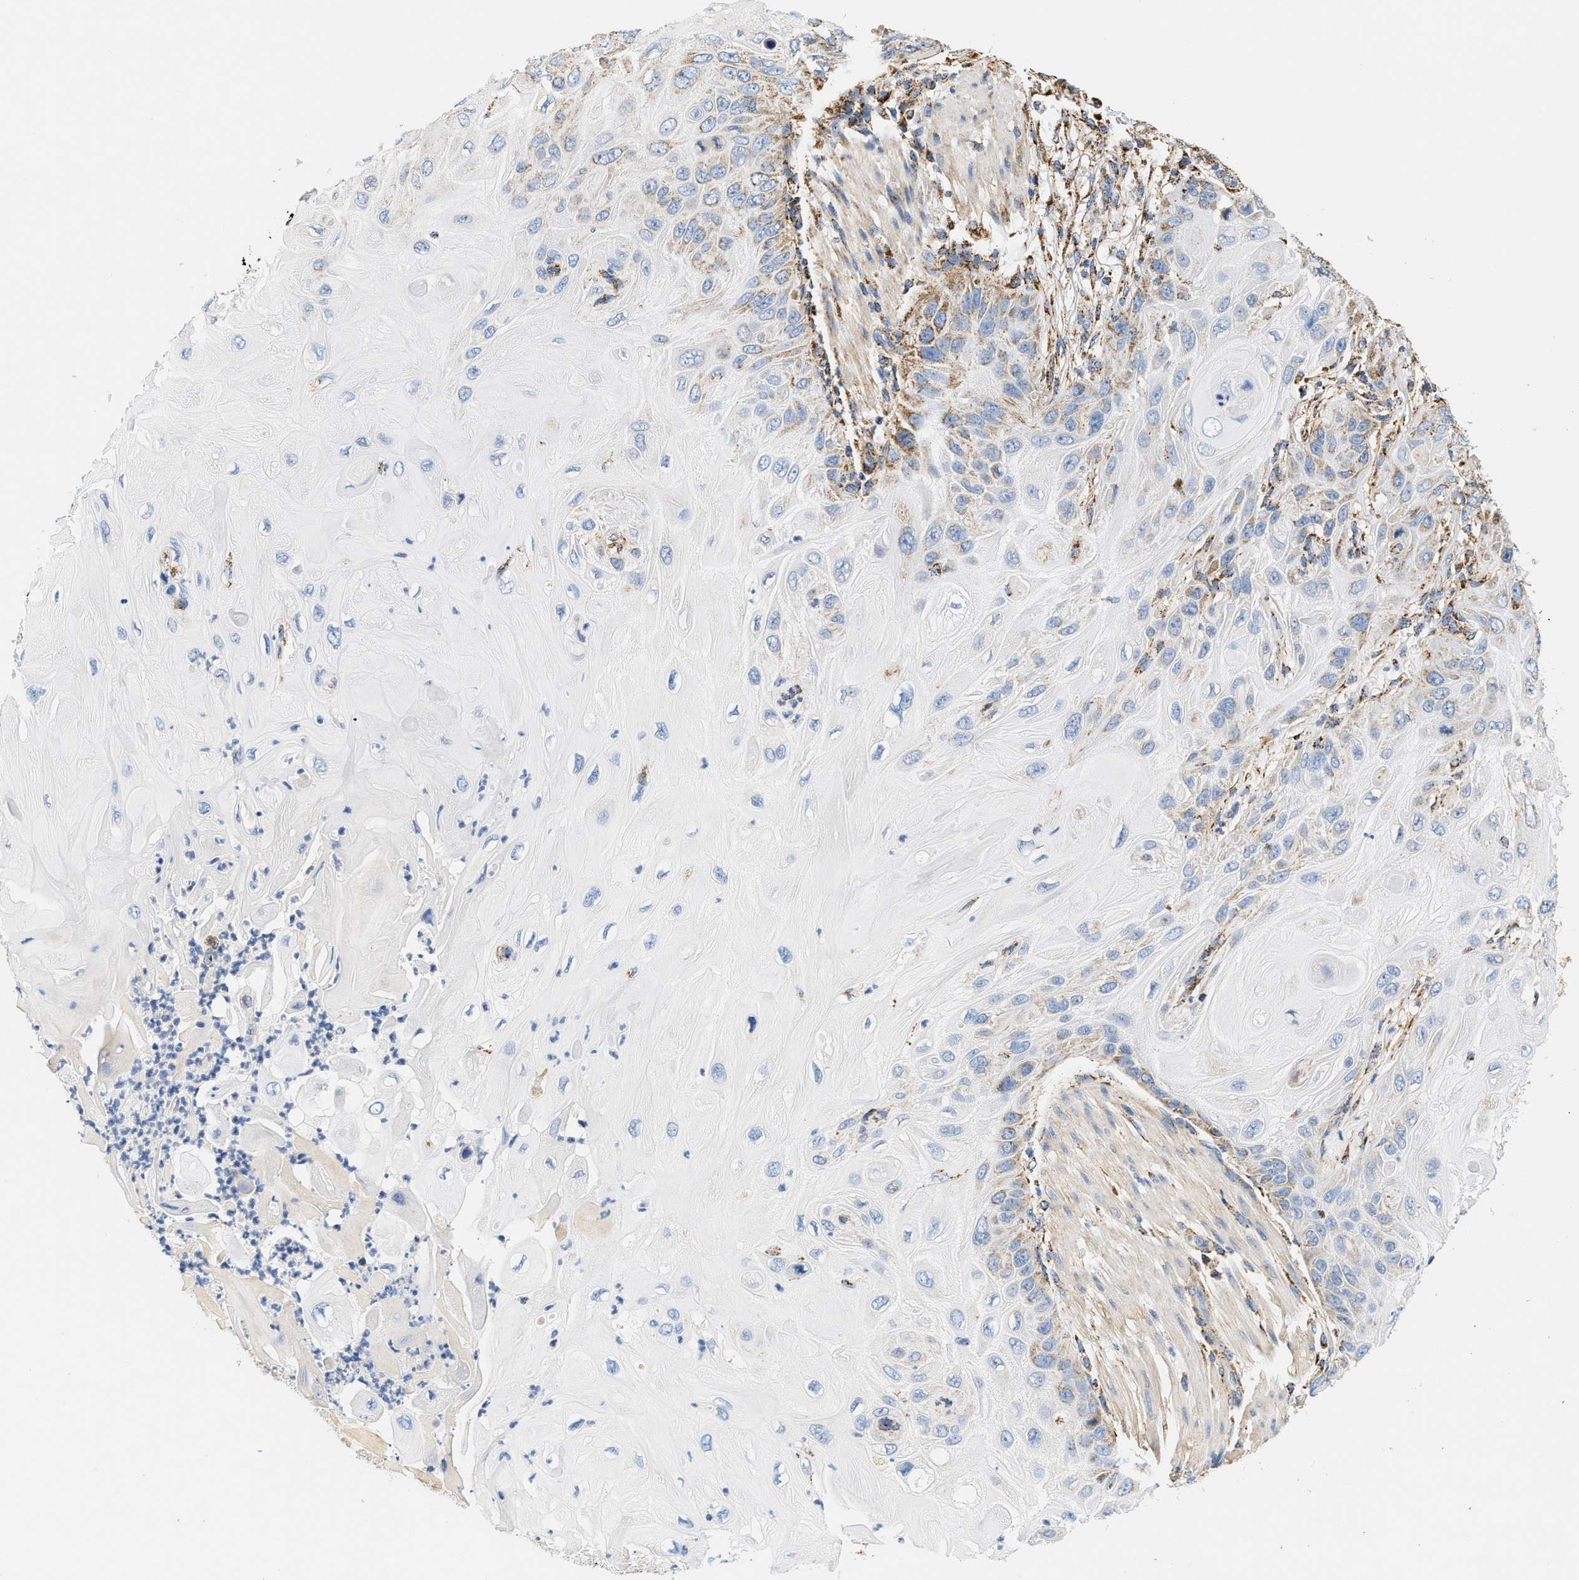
{"staining": {"intensity": "moderate", "quantity": "<25%", "location": "cytoplasmic/membranous"}, "tissue": "skin cancer", "cell_type": "Tumor cells", "image_type": "cancer", "snomed": [{"axis": "morphology", "description": "Squamous cell carcinoma, NOS"}, {"axis": "topography", "description": "Skin"}], "caption": "Immunohistochemical staining of human skin squamous cell carcinoma displays low levels of moderate cytoplasmic/membranous protein staining in about <25% of tumor cells.", "gene": "SHMT2", "patient": {"sex": "female", "age": 77}}